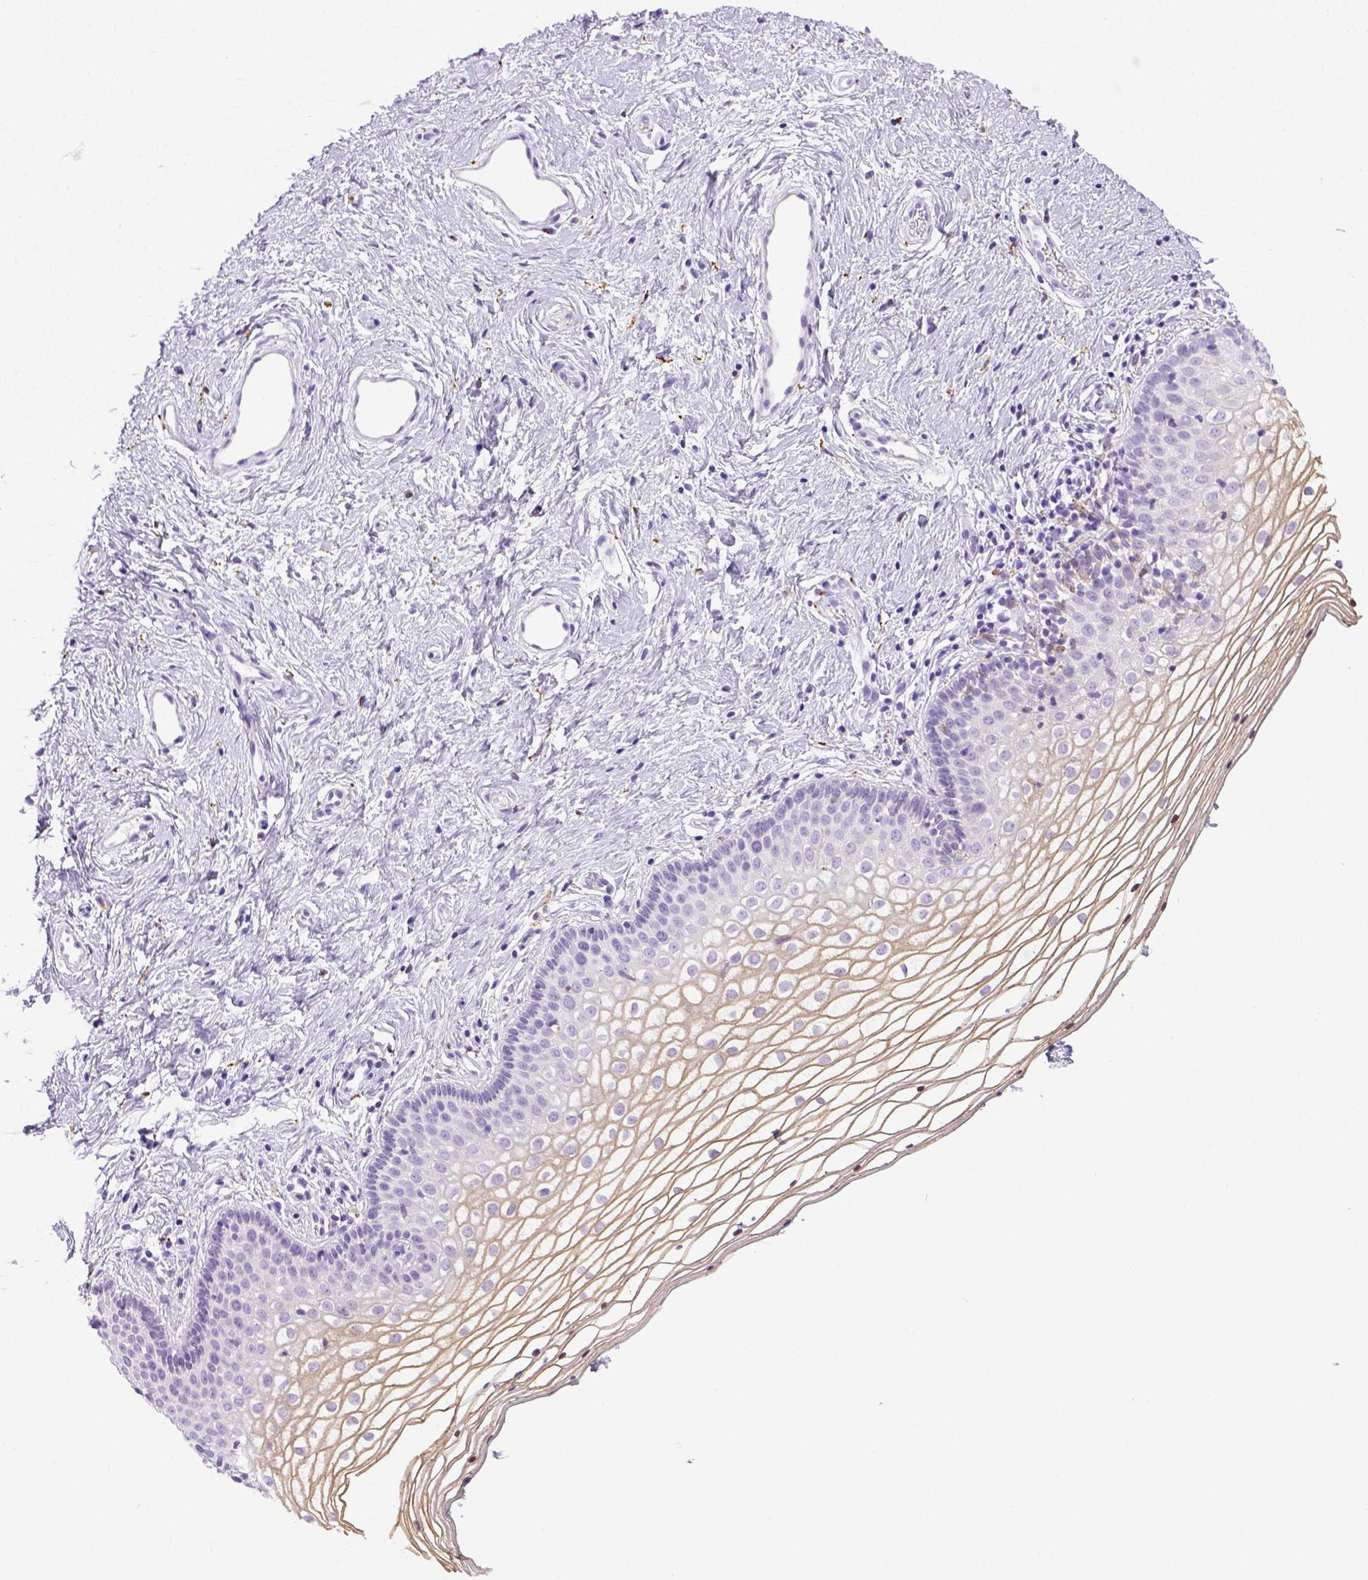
{"staining": {"intensity": "negative", "quantity": "none", "location": "none"}, "tissue": "vagina", "cell_type": "Squamous epithelial cells", "image_type": "normal", "snomed": [{"axis": "morphology", "description": "Normal tissue, NOS"}, {"axis": "topography", "description": "Vagina"}], "caption": "This is a photomicrograph of IHC staining of benign vagina, which shows no positivity in squamous epithelial cells. (DAB IHC with hematoxylin counter stain).", "gene": "CD68", "patient": {"sex": "female", "age": 36}}